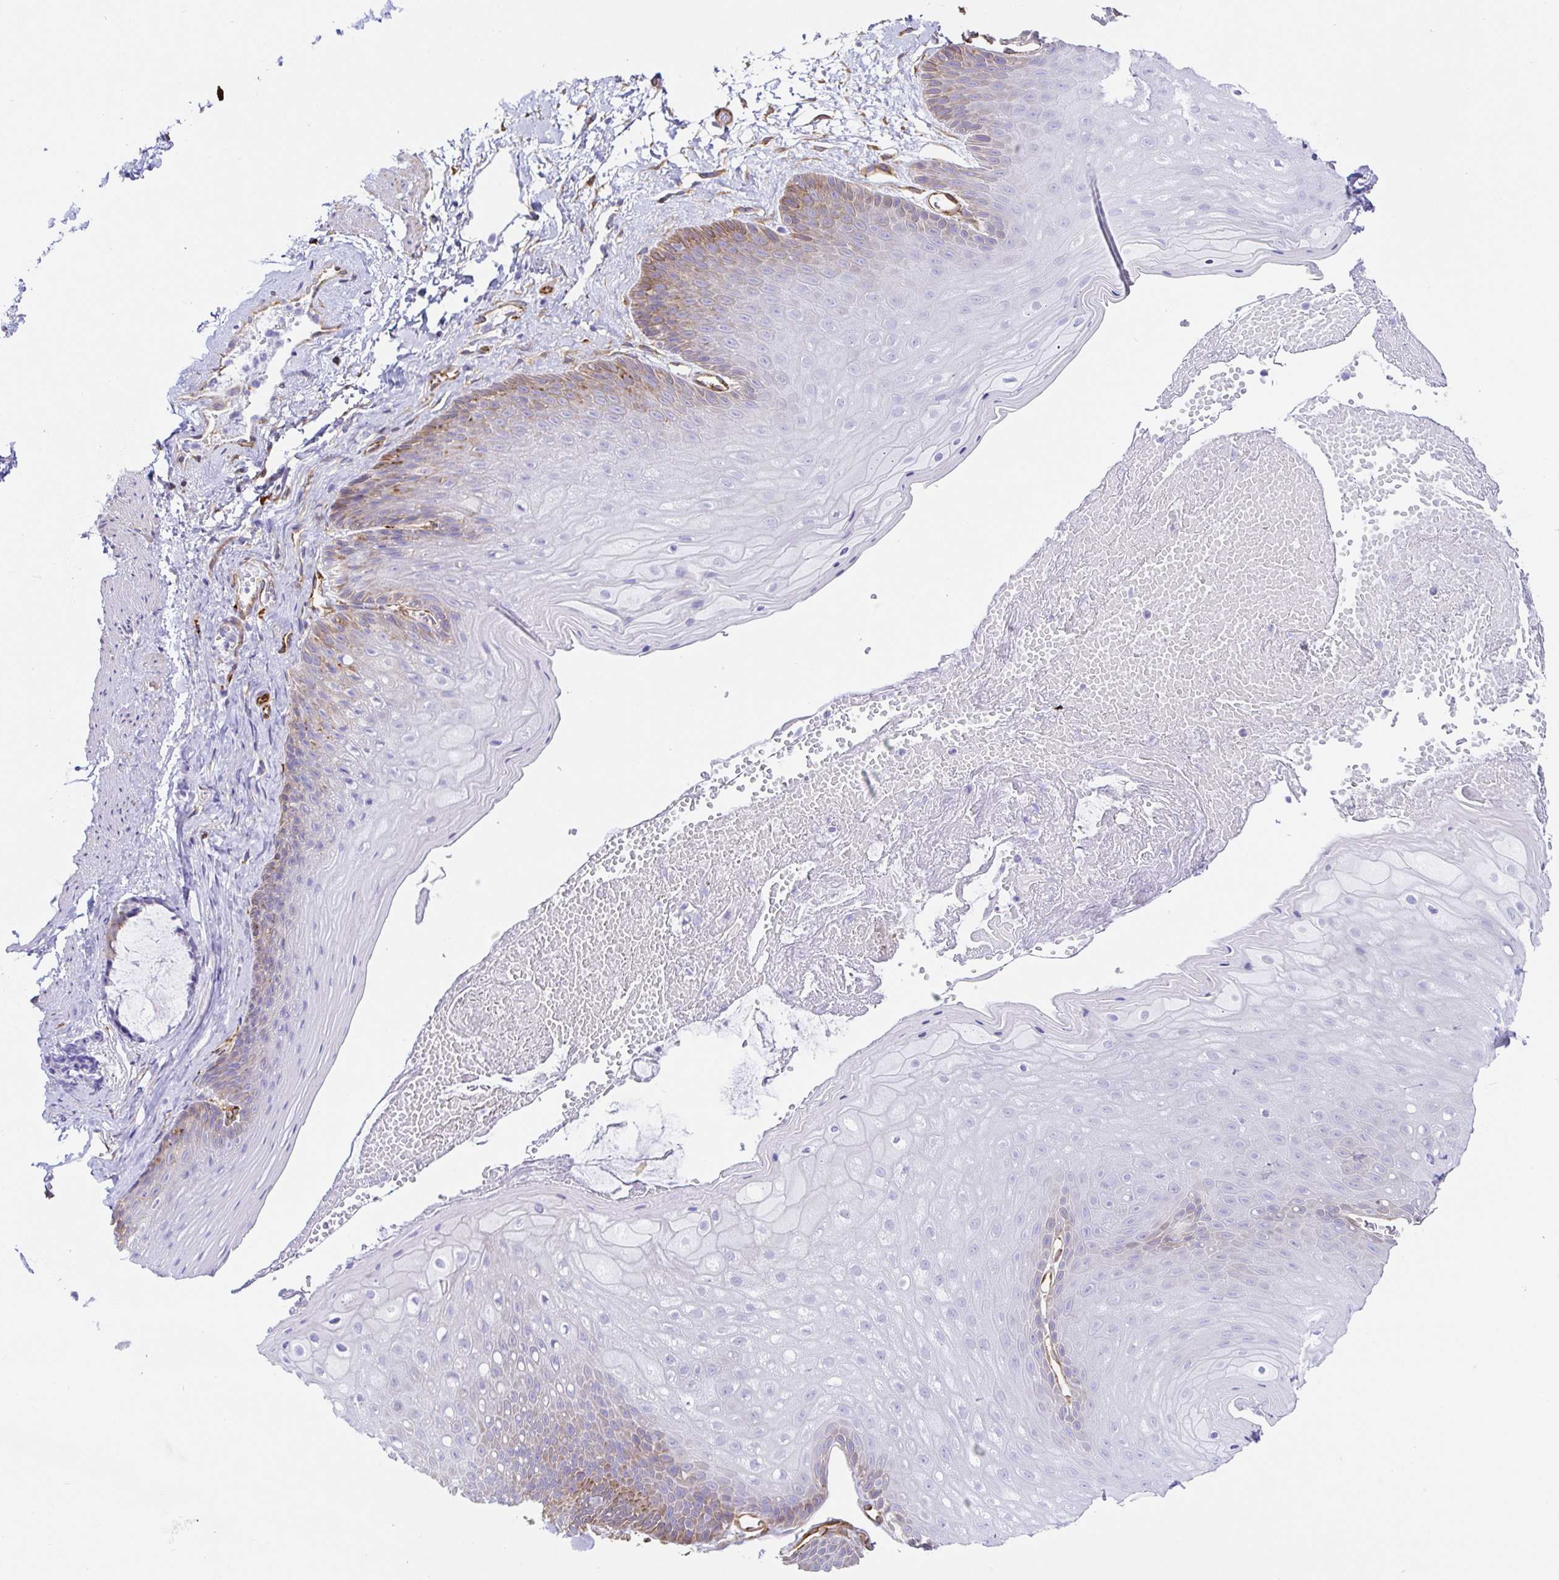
{"staining": {"intensity": "moderate", "quantity": "<25%", "location": "cytoplasmic/membranous"}, "tissue": "skin", "cell_type": "Epidermal cells", "image_type": "normal", "snomed": [{"axis": "morphology", "description": "Normal tissue, NOS"}, {"axis": "topography", "description": "Anal"}], "caption": "Epidermal cells exhibit low levels of moderate cytoplasmic/membranous staining in approximately <25% of cells in unremarkable skin.", "gene": "DOCK1", "patient": {"sex": "male", "age": 53}}